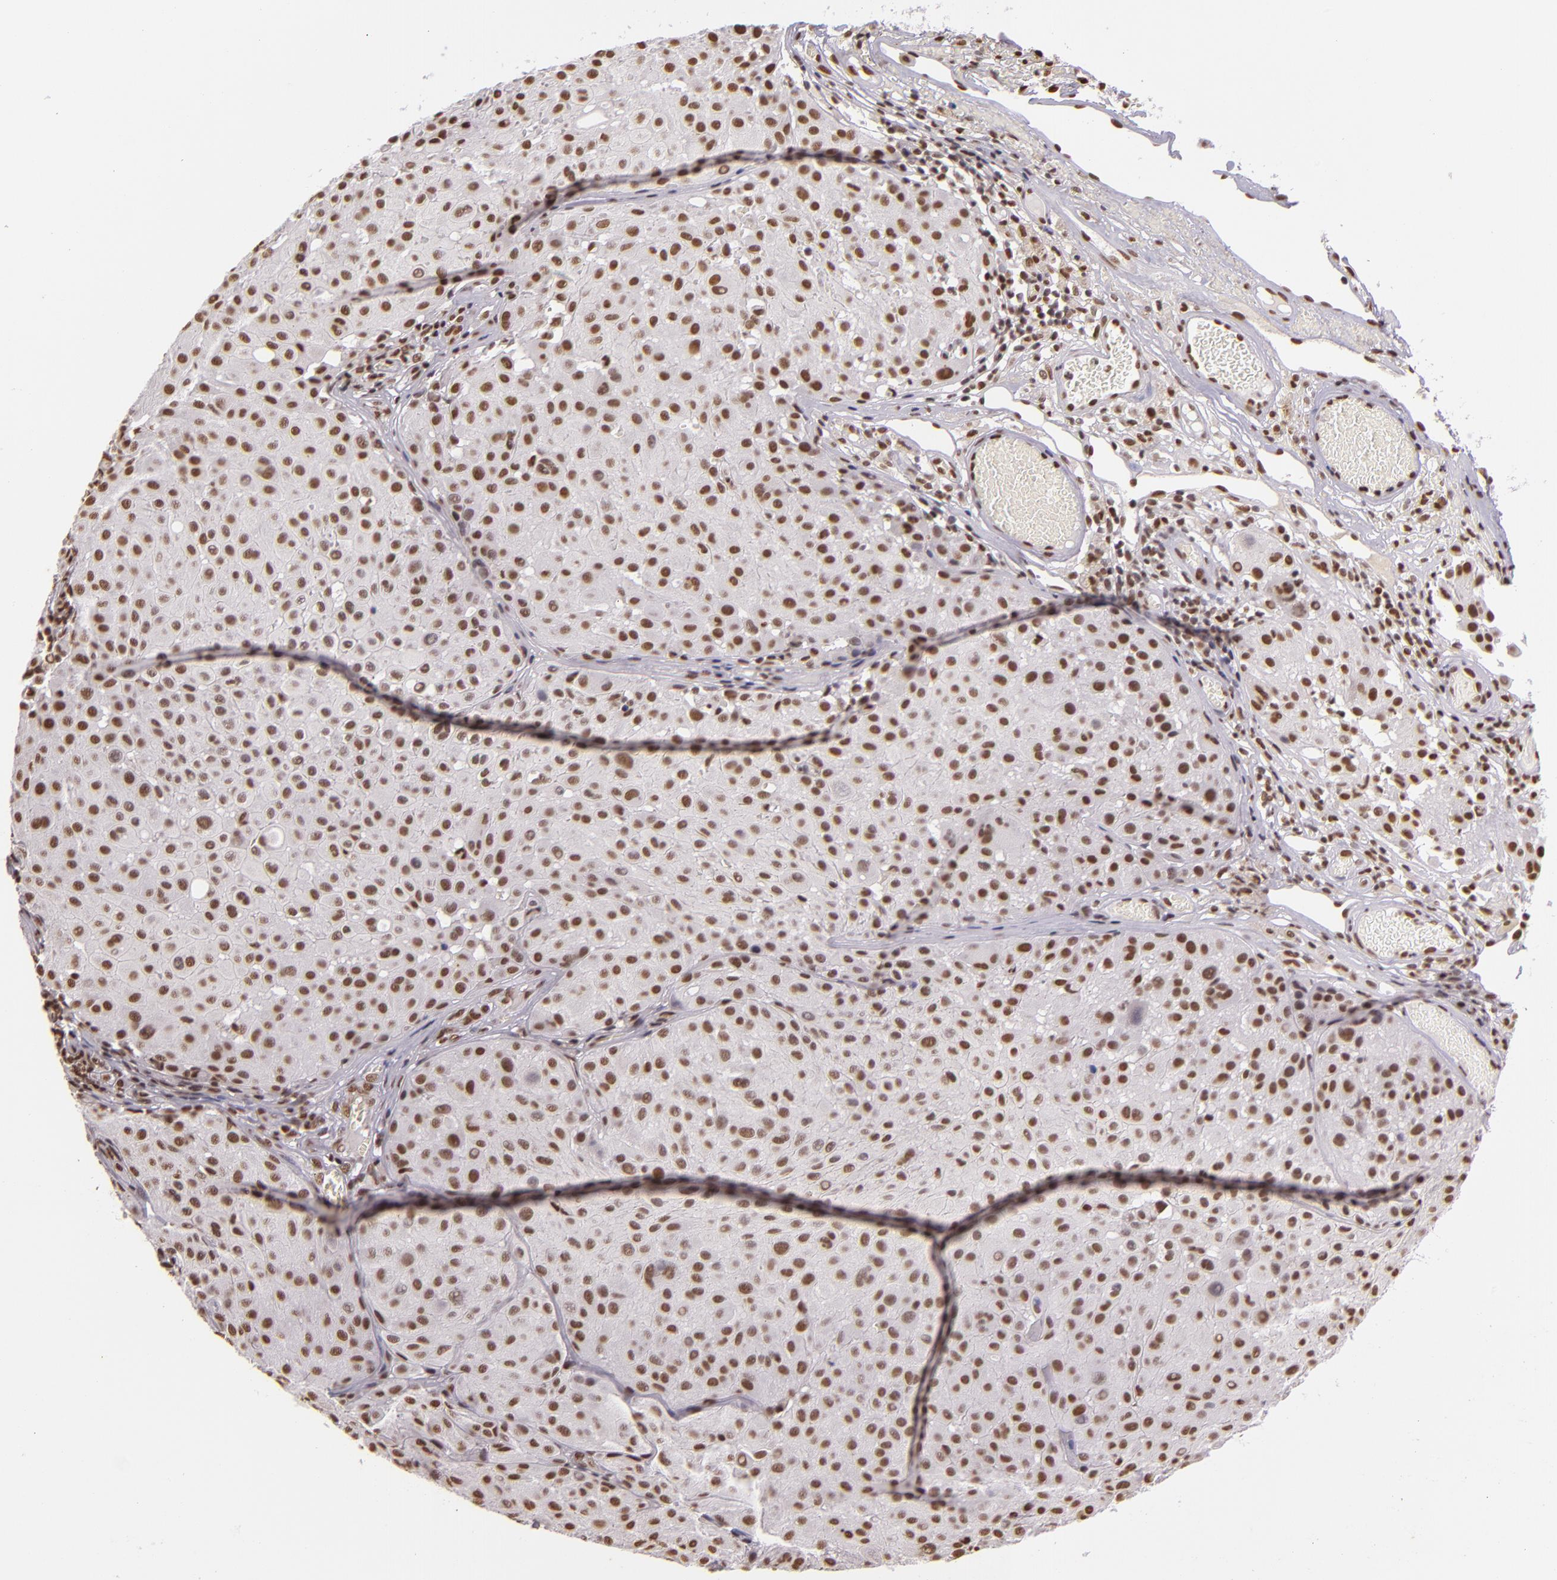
{"staining": {"intensity": "moderate", "quantity": ">75%", "location": "nuclear"}, "tissue": "melanoma", "cell_type": "Tumor cells", "image_type": "cancer", "snomed": [{"axis": "morphology", "description": "Malignant melanoma, NOS"}, {"axis": "topography", "description": "Skin"}], "caption": "An IHC micrograph of tumor tissue is shown. Protein staining in brown labels moderate nuclear positivity in malignant melanoma within tumor cells. (IHC, brightfield microscopy, high magnification).", "gene": "USF1", "patient": {"sex": "male", "age": 36}}